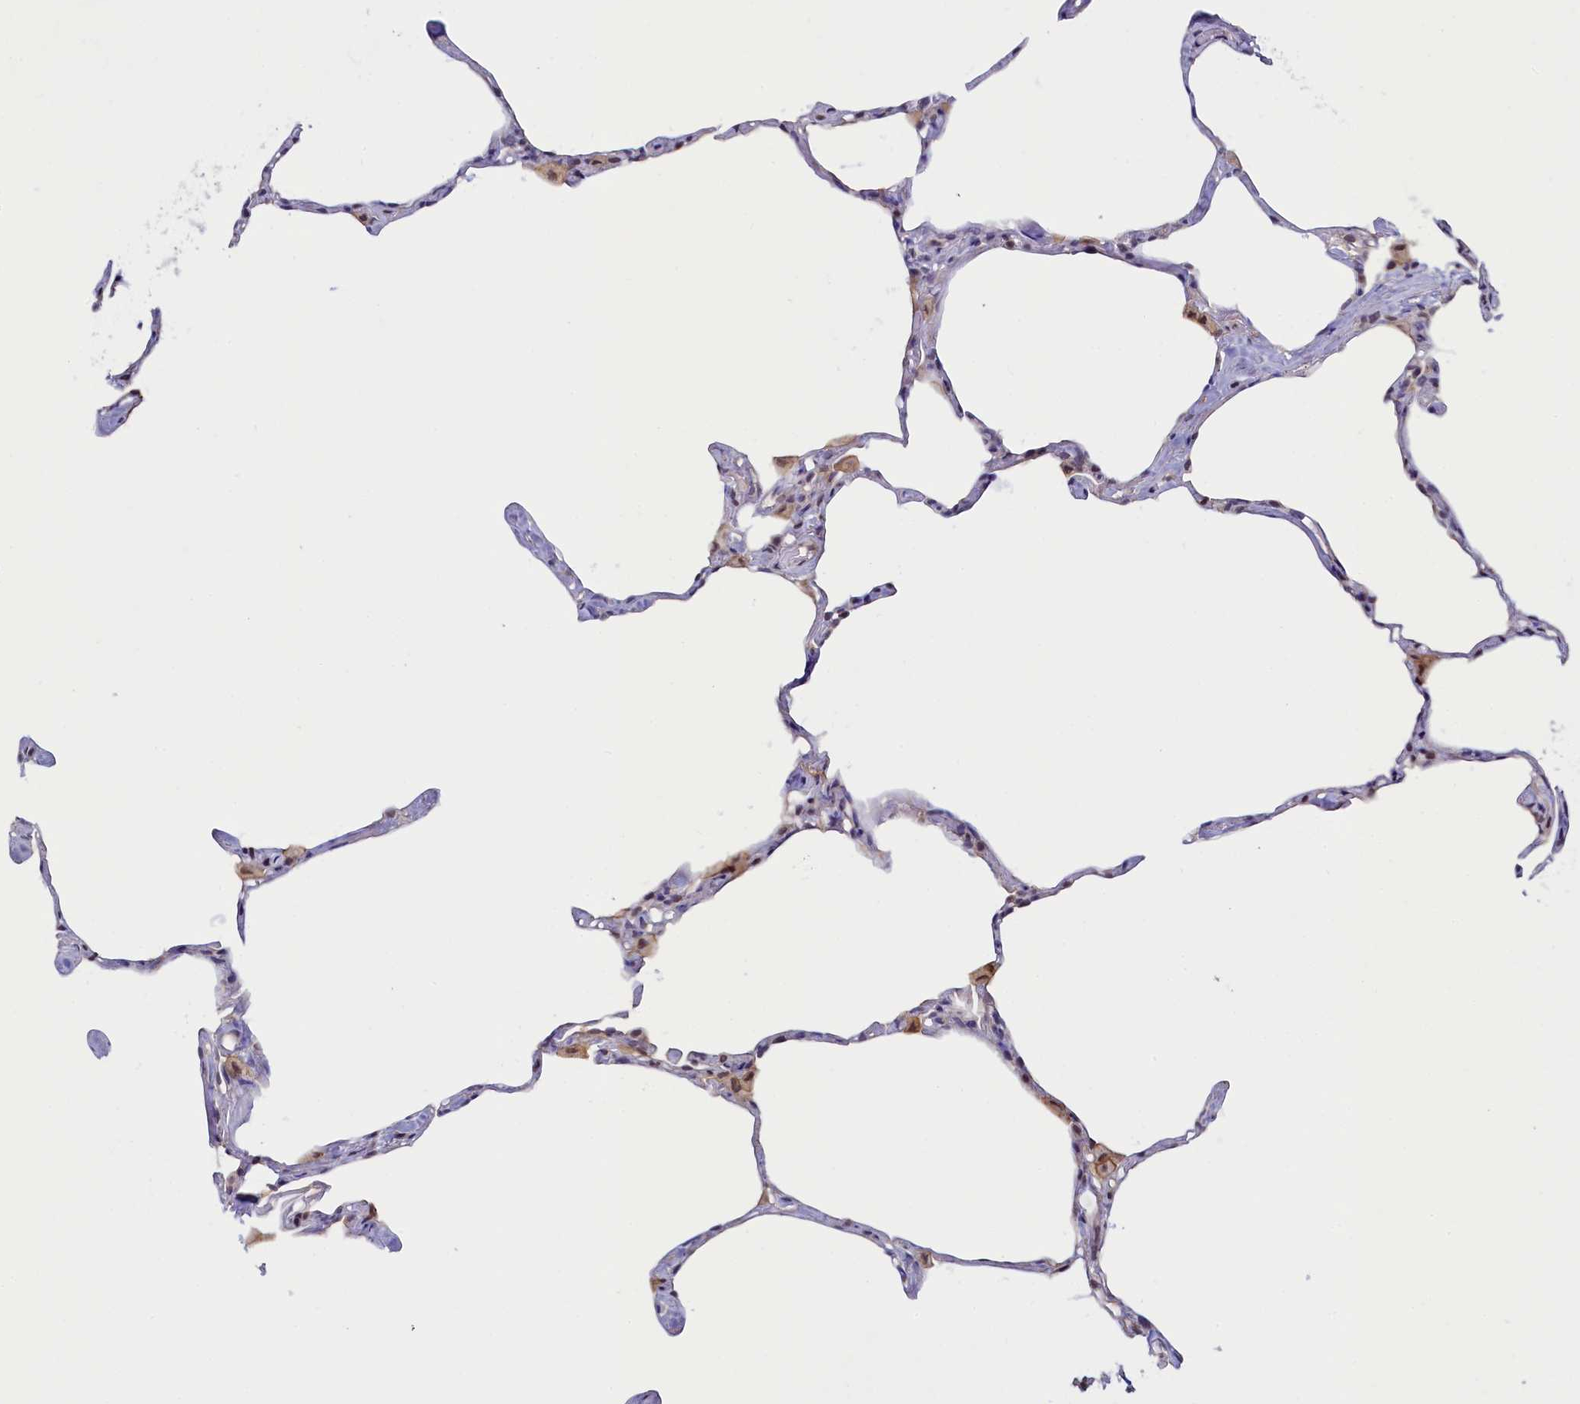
{"staining": {"intensity": "negative", "quantity": "none", "location": "none"}, "tissue": "lung", "cell_type": "Alveolar cells", "image_type": "normal", "snomed": [{"axis": "morphology", "description": "Normal tissue, NOS"}, {"axis": "topography", "description": "Lung"}], "caption": "Protein analysis of benign lung demonstrates no significant staining in alveolar cells.", "gene": "INTS14", "patient": {"sex": "male", "age": 65}}